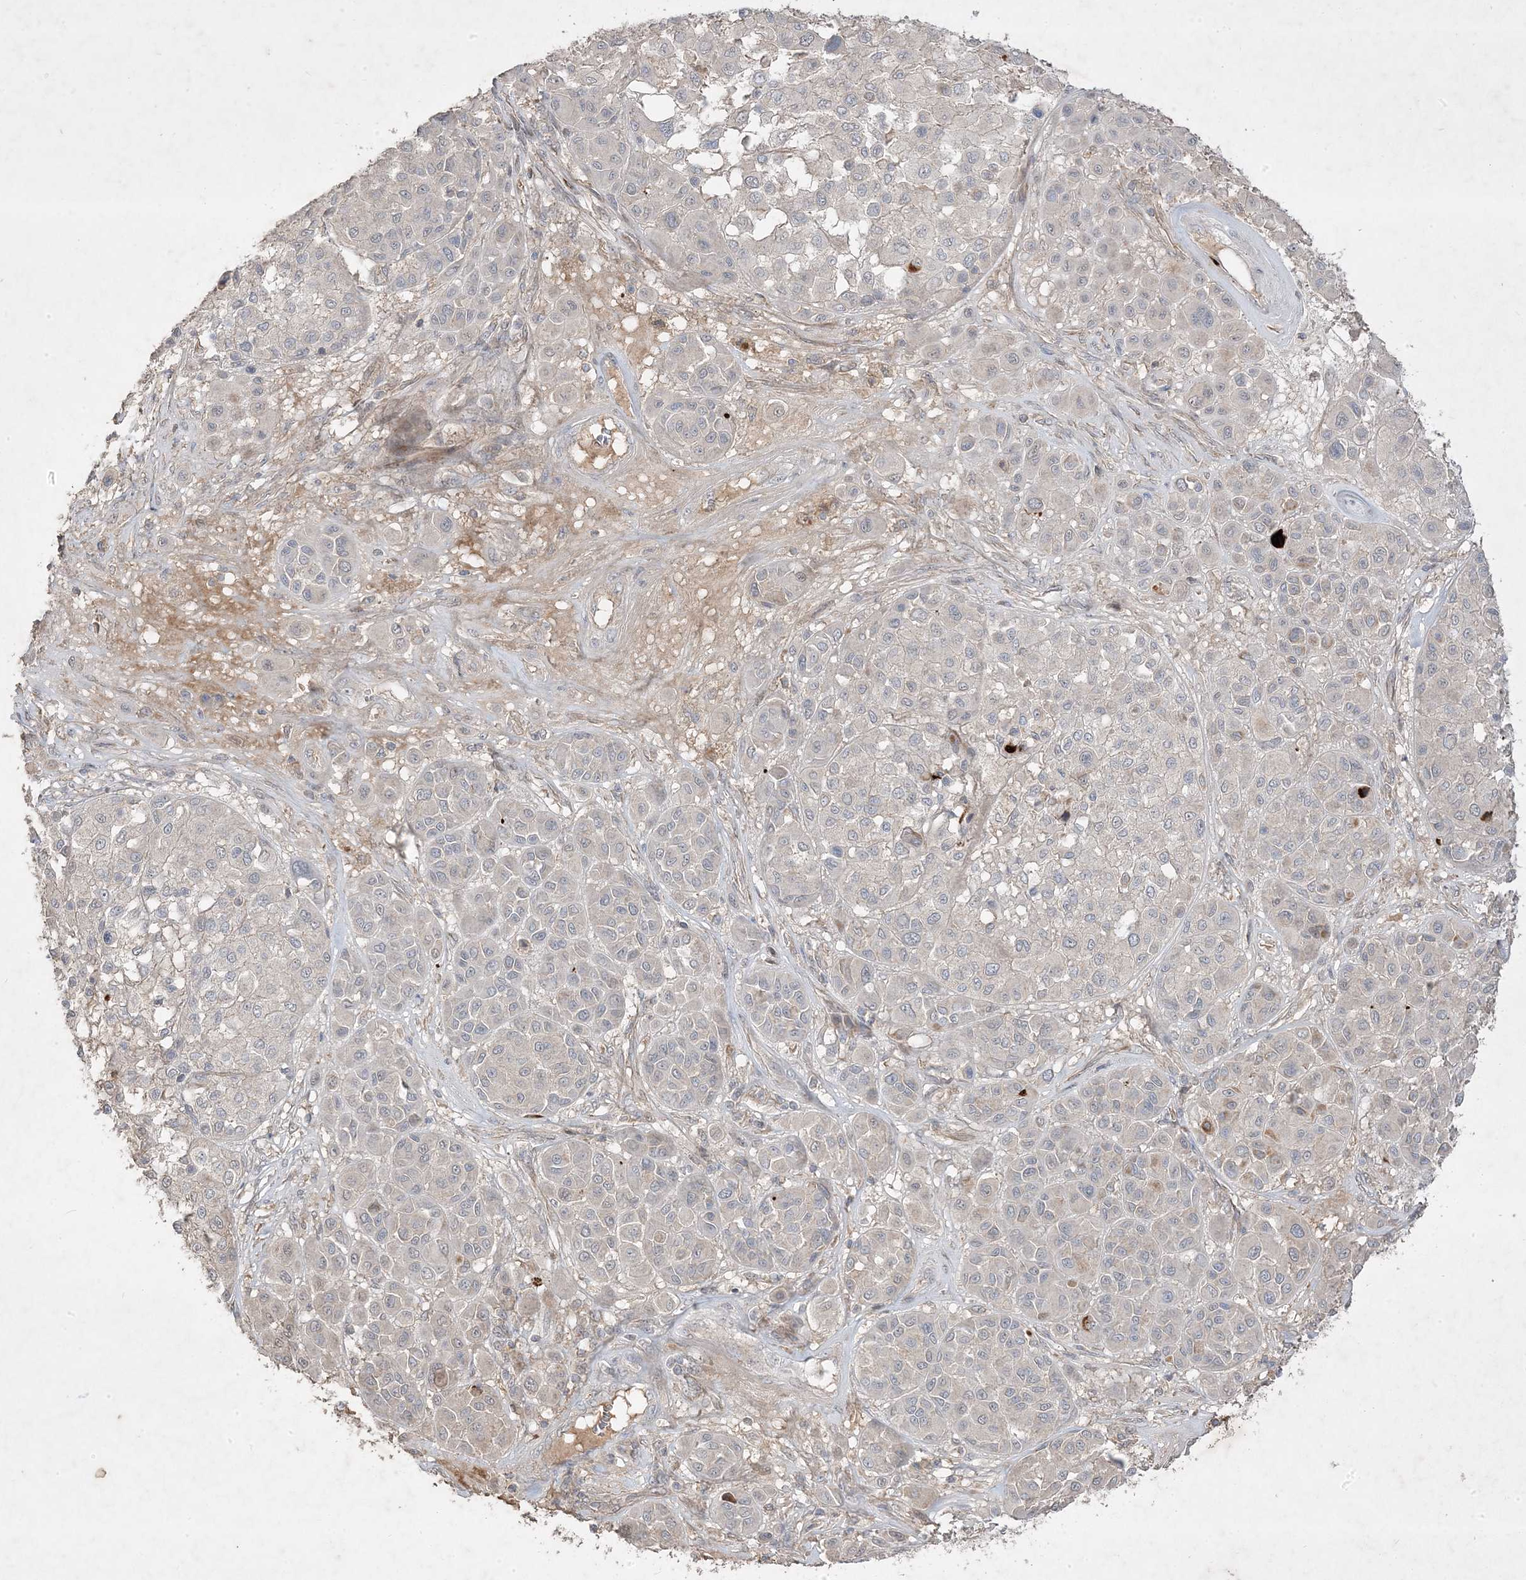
{"staining": {"intensity": "negative", "quantity": "none", "location": "none"}, "tissue": "melanoma", "cell_type": "Tumor cells", "image_type": "cancer", "snomed": [{"axis": "morphology", "description": "Malignant melanoma, Metastatic site"}, {"axis": "topography", "description": "Soft tissue"}], "caption": "Immunohistochemistry of human malignant melanoma (metastatic site) displays no staining in tumor cells. (Brightfield microscopy of DAB (3,3'-diaminobenzidine) immunohistochemistry (IHC) at high magnification).", "gene": "RGL4", "patient": {"sex": "male", "age": 41}}